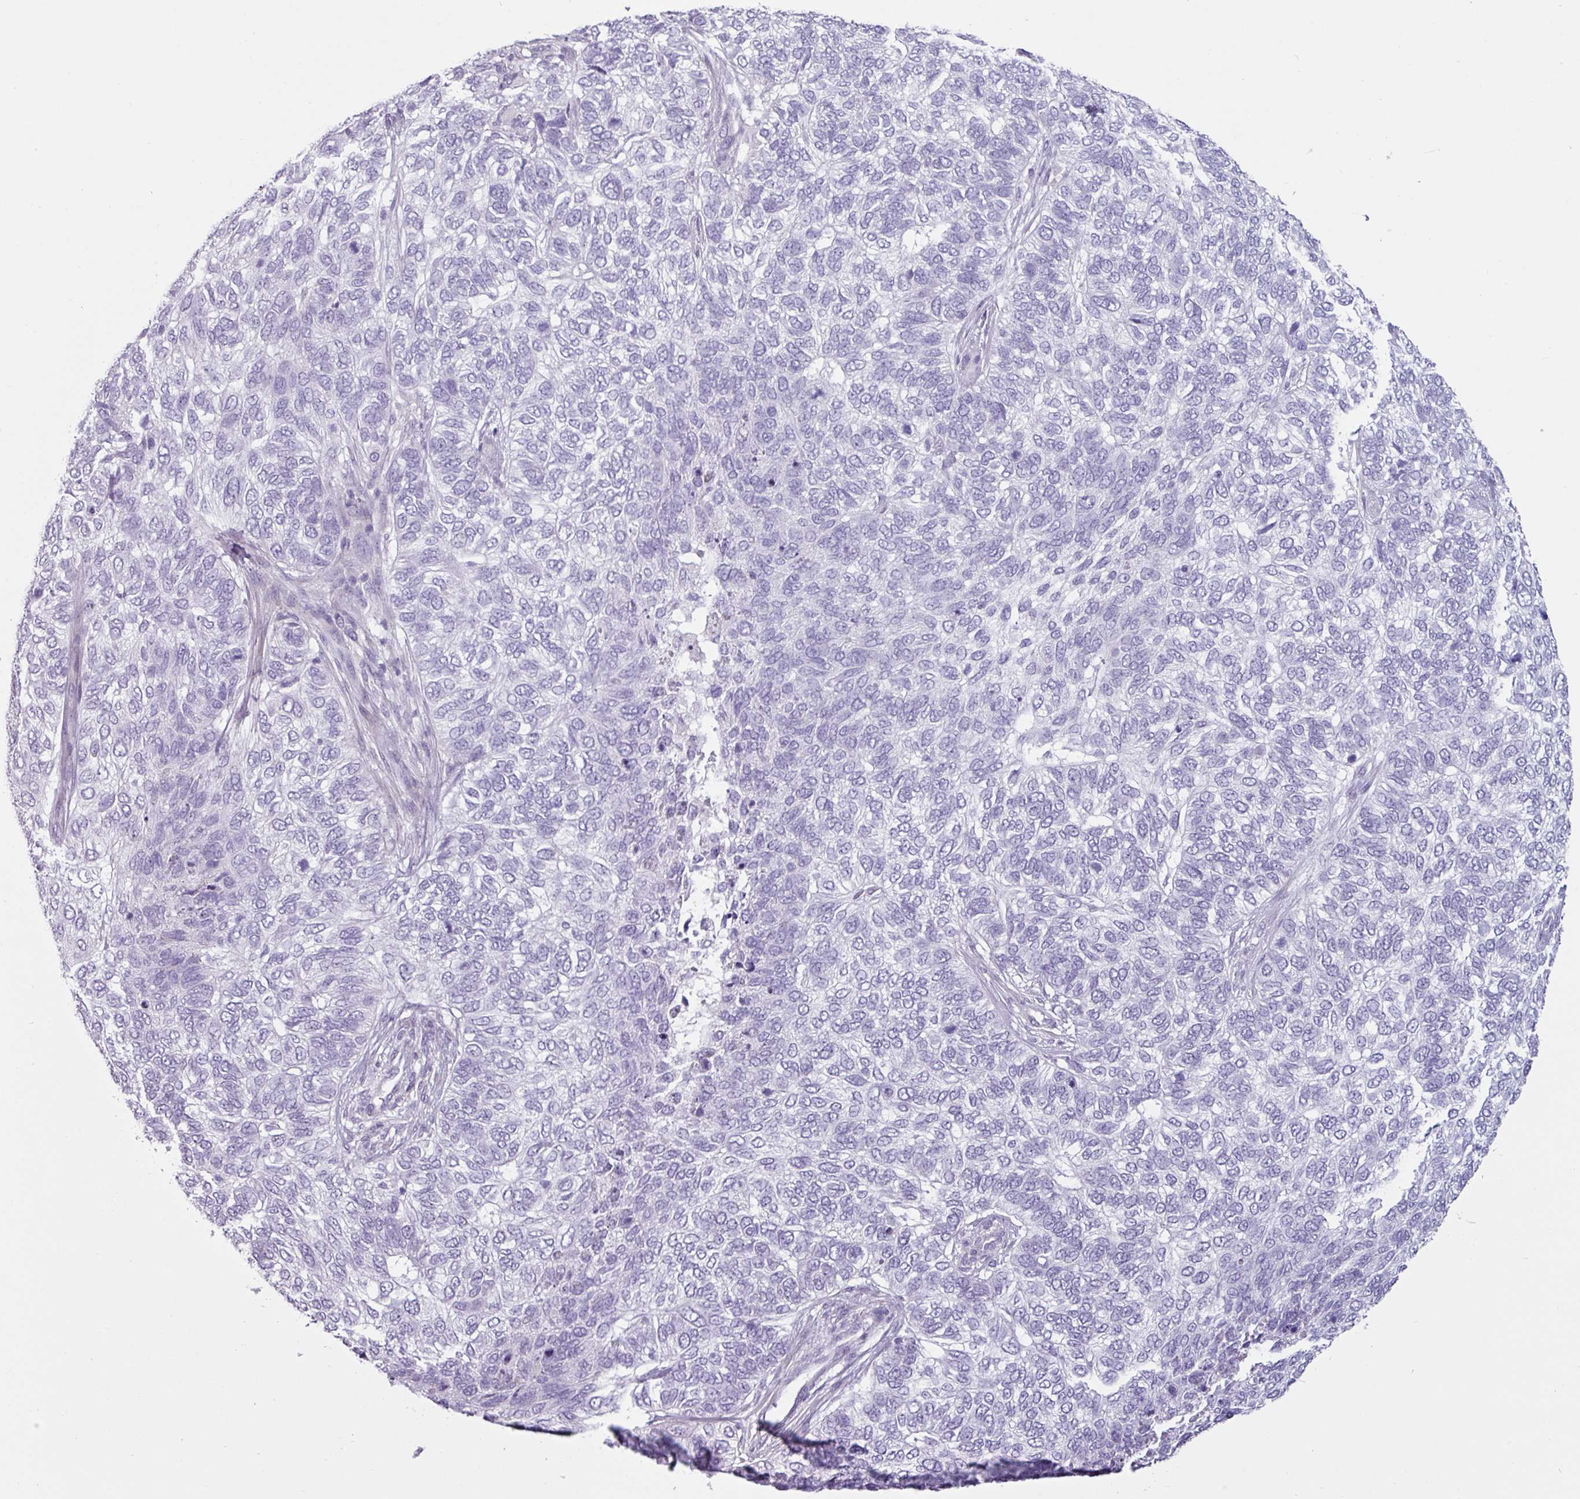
{"staining": {"intensity": "negative", "quantity": "none", "location": "none"}, "tissue": "skin cancer", "cell_type": "Tumor cells", "image_type": "cancer", "snomed": [{"axis": "morphology", "description": "Basal cell carcinoma"}, {"axis": "topography", "description": "Skin"}], "caption": "This is an immunohistochemistry image of skin cancer. There is no positivity in tumor cells.", "gene": "CLCA1", "patient": {"sex": "female", "age": 65}}